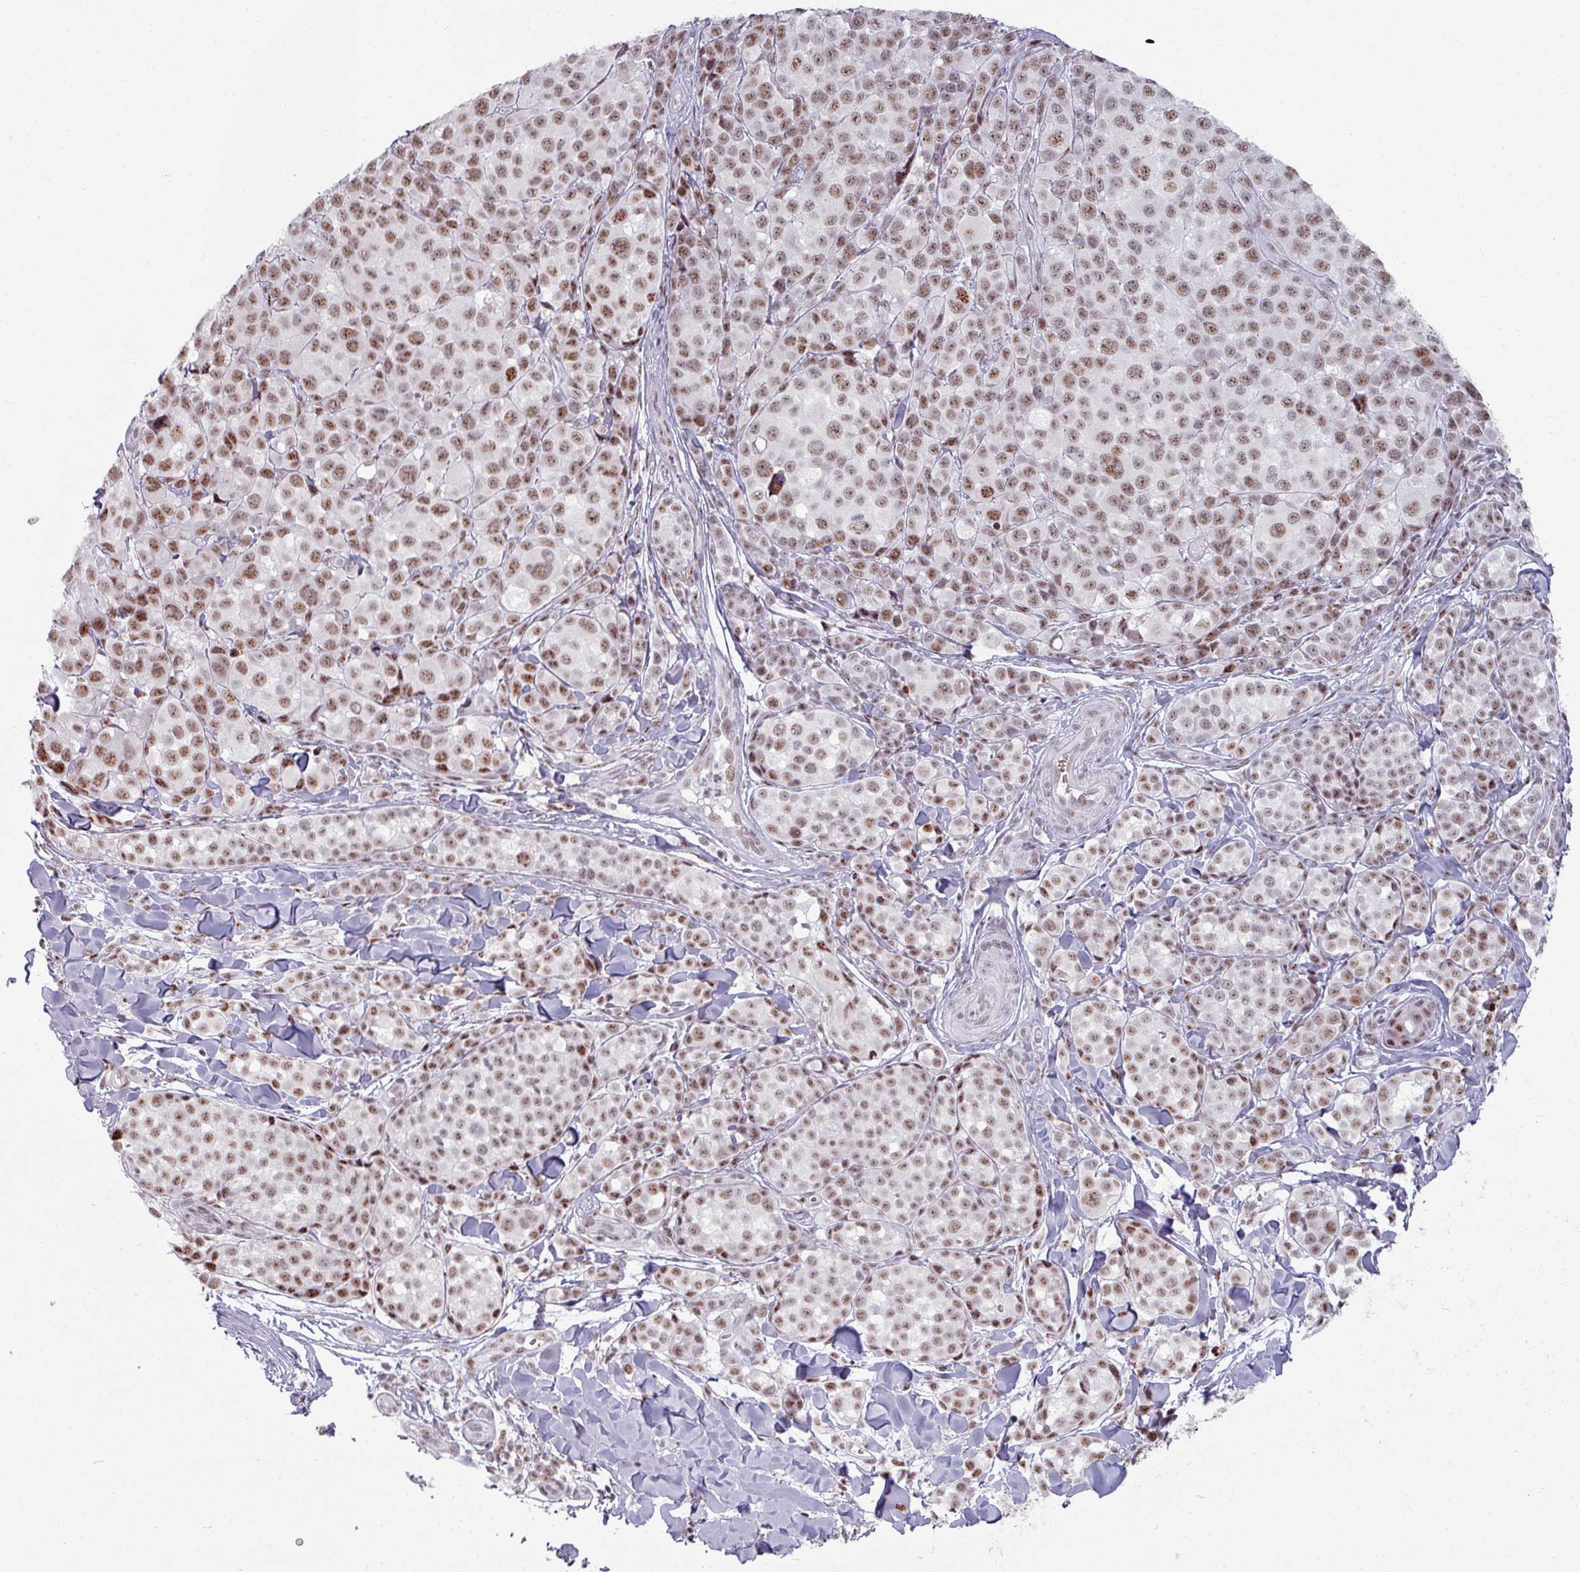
{"staining": {"intensity": "moderate", "quantity": ">75%", "location": "nuclear"}, "tissue": "melanoma", "cell_type": "Tumor cells", "image_type": "cancer", "snomed": [{"axis": "morphology", "description": "Malignant melanoma, NOS"}, {"axis": "topography", "description": "Skin"}], "caption": "Human malignant melanoma stained for a protein (brown) displays moderate nuclear positive positivity in about >75% of tumor cells.", "gene": "NCOR1", "patient": {"sex": "female", "age": 35}}